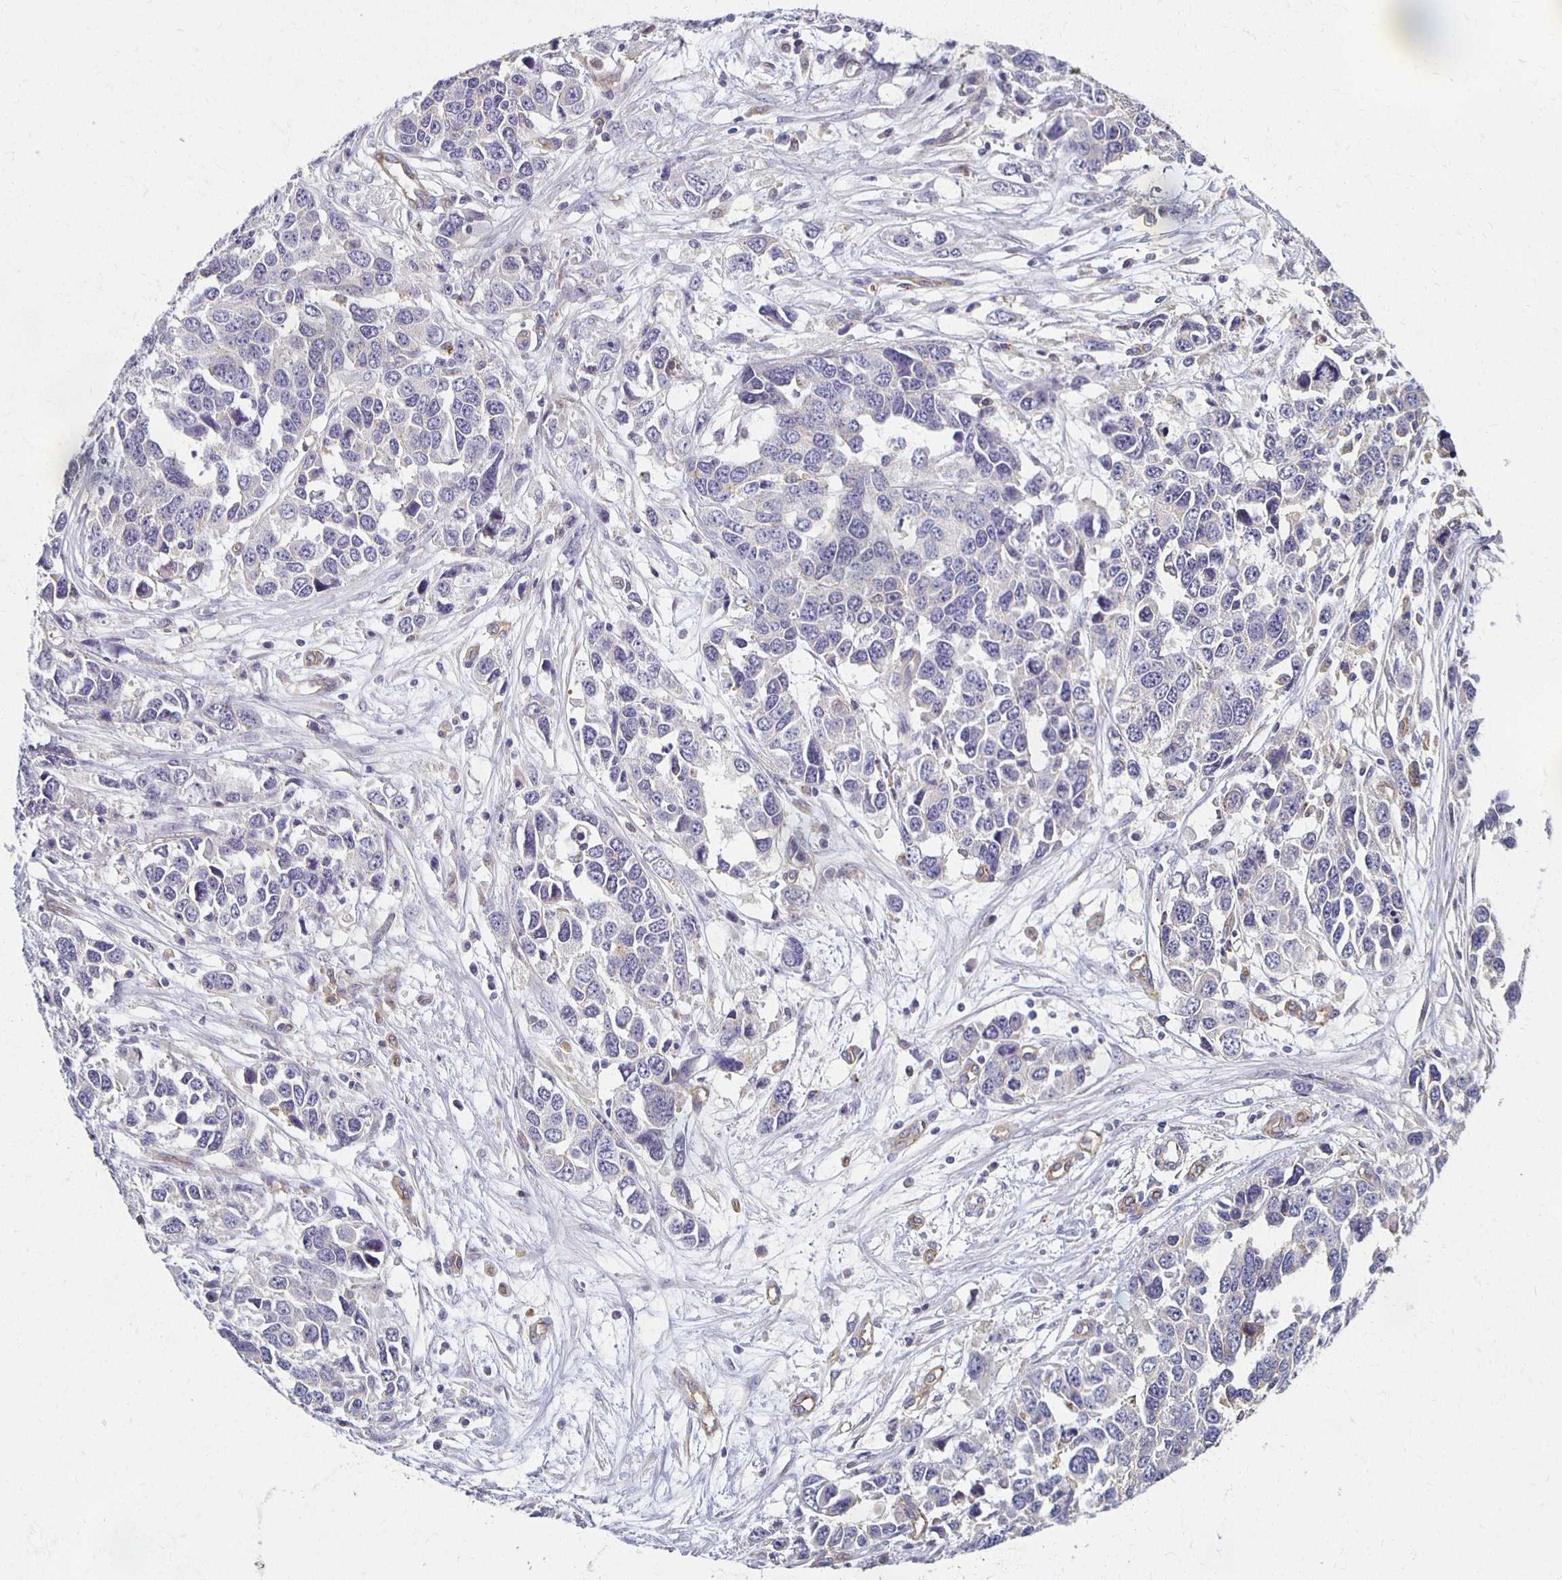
{"staining": {"intensity": "negative", "quantity": "none", "location": "none"}, "tissue": "ovarian cancer", "cell_type": "Tumor cells", "image_type": "cancer", "snomed": [{"axis": "morphology", "description": "Cystadenocarcinoma, serous, NOS"}, {"axis": "topography", "description": "Ovary"}], "caption": "Tumor cells show no significant staining in ovarian cancer (serous cystadenocarcinoma). Brightfield microscopy of immunohistochemistry stained with DAB (brown) and hematoxylin (blue), captured at high magnification.", "gene": "GPX4", "patient": {"sex": "female", "age": 76}}